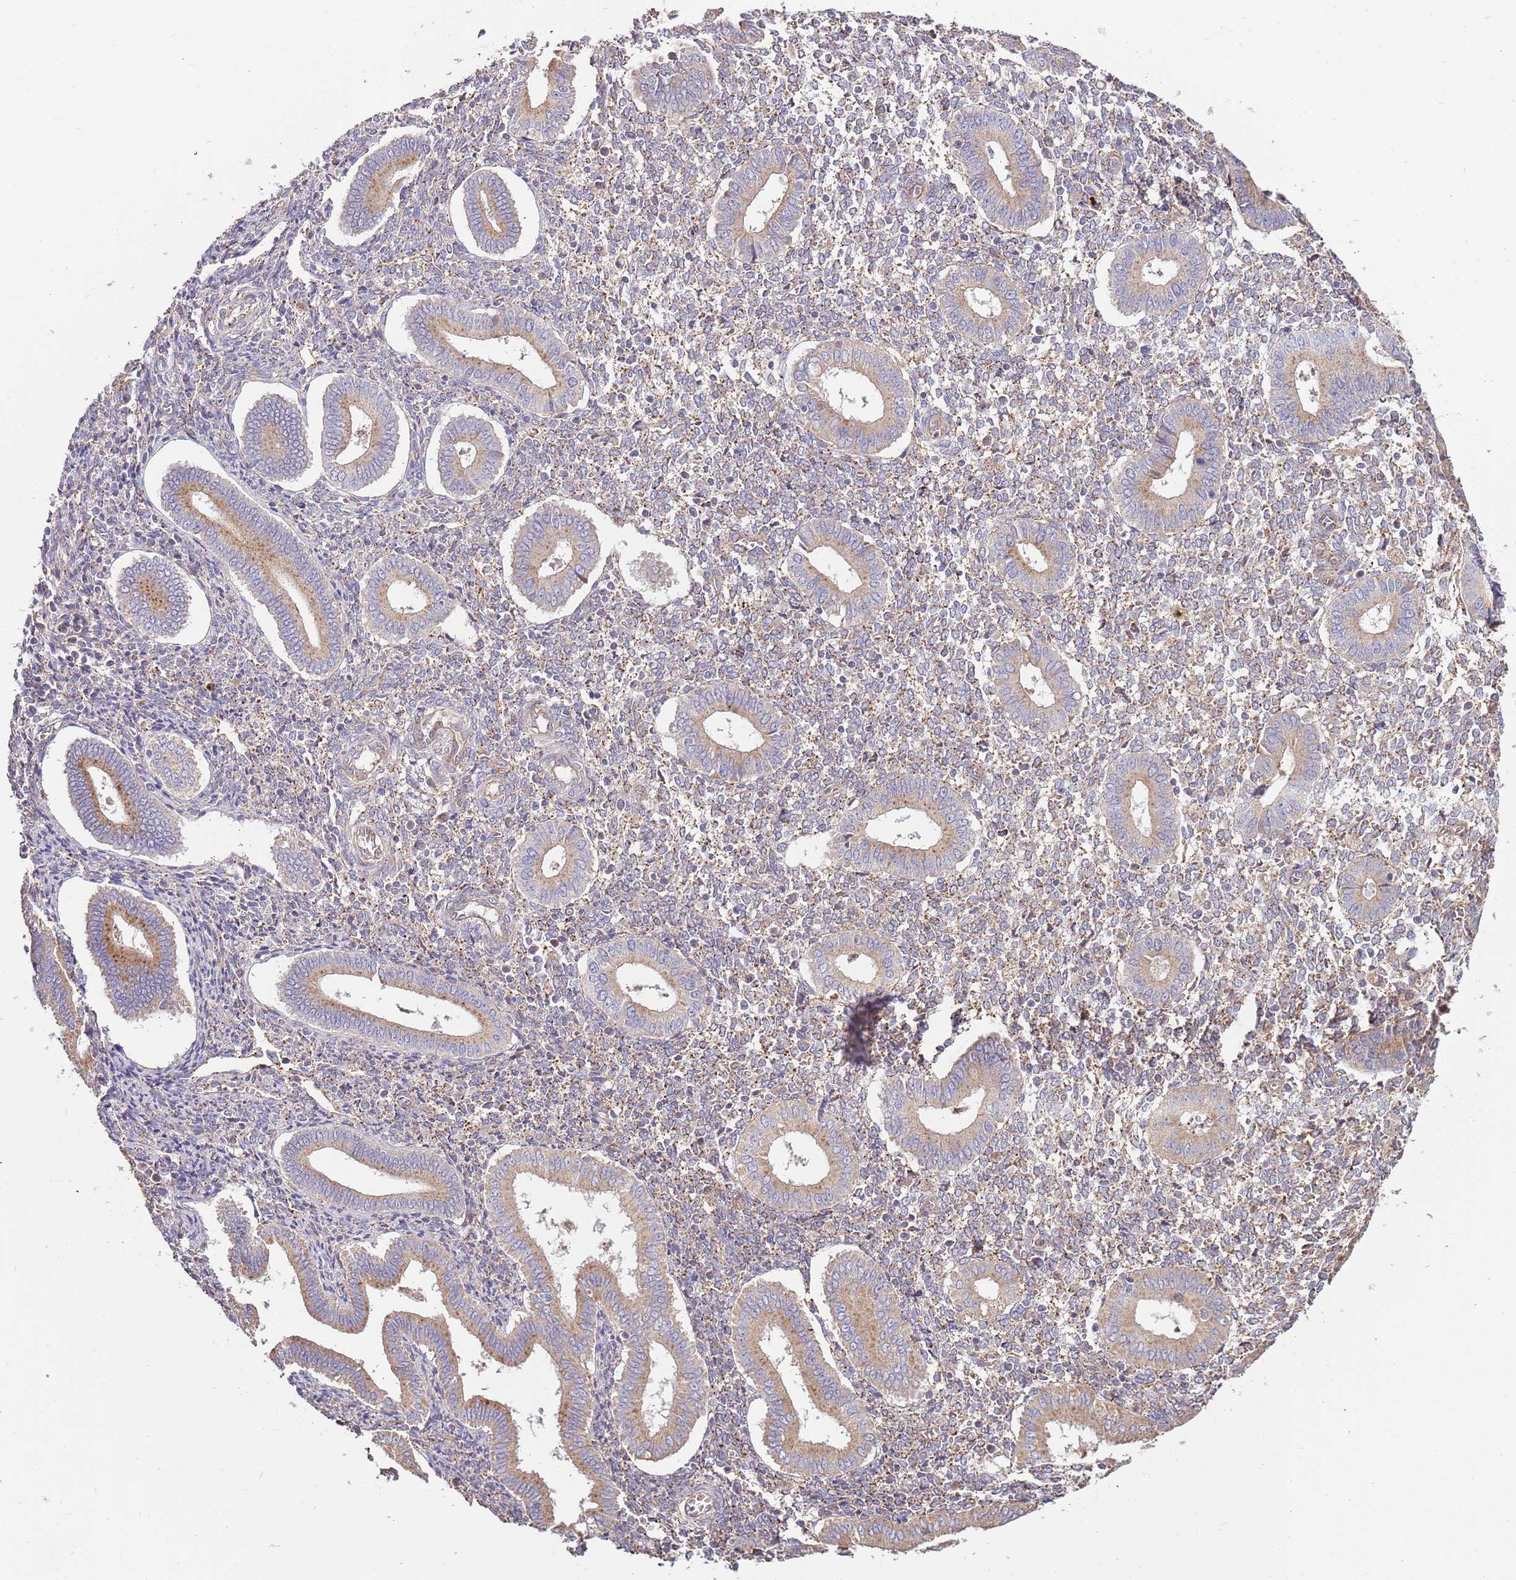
{"staining": {"intensity": "weak", "quantity": "25%-75%", "location": "cytoplasmic/membranous"}, "tissue": "endometrium", "cell_type": "Cells in endometrial stroma", "image_type": "normal", "snomed": [{"axis": "morphology", "description": "Normal tissue, NOS"}, {"axis": "topography", "description": "Endometrium"}], "caption": "Immunohistochemistry micrograph of unremarkable human endometrium stained for a protein (brown), which exhibits low levels of weak cytoplasmic/membranous staining in approximately 25%-75% of cells in endometrial stroma.", "gene": "DOCK6", "patient": {"sex": "female", "age": 44}}